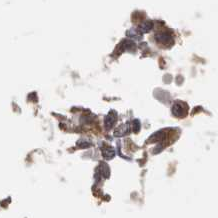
{"staining": {"intensity": "moderate", "quantity": "<25%", "location": "cytoplasmic/membranous"}, "tissue": "endometrial cancer", "cell_type": "Tumor cells", "image_type": "cancer", "snomed": [{"axis": "morphology", "description": "Adenocarcinoma, NOS"}, {"axis": "topography", "description": "Endometrium"}], "caption": "Adenocarcinoma (endometrial) stained for a protein (brown) displays moderate cytoplasmic/membranous positive staining in about <25% of tumor cells.", "gene": "ETNK1", "patient": {"sex": "female", "age": 80}}